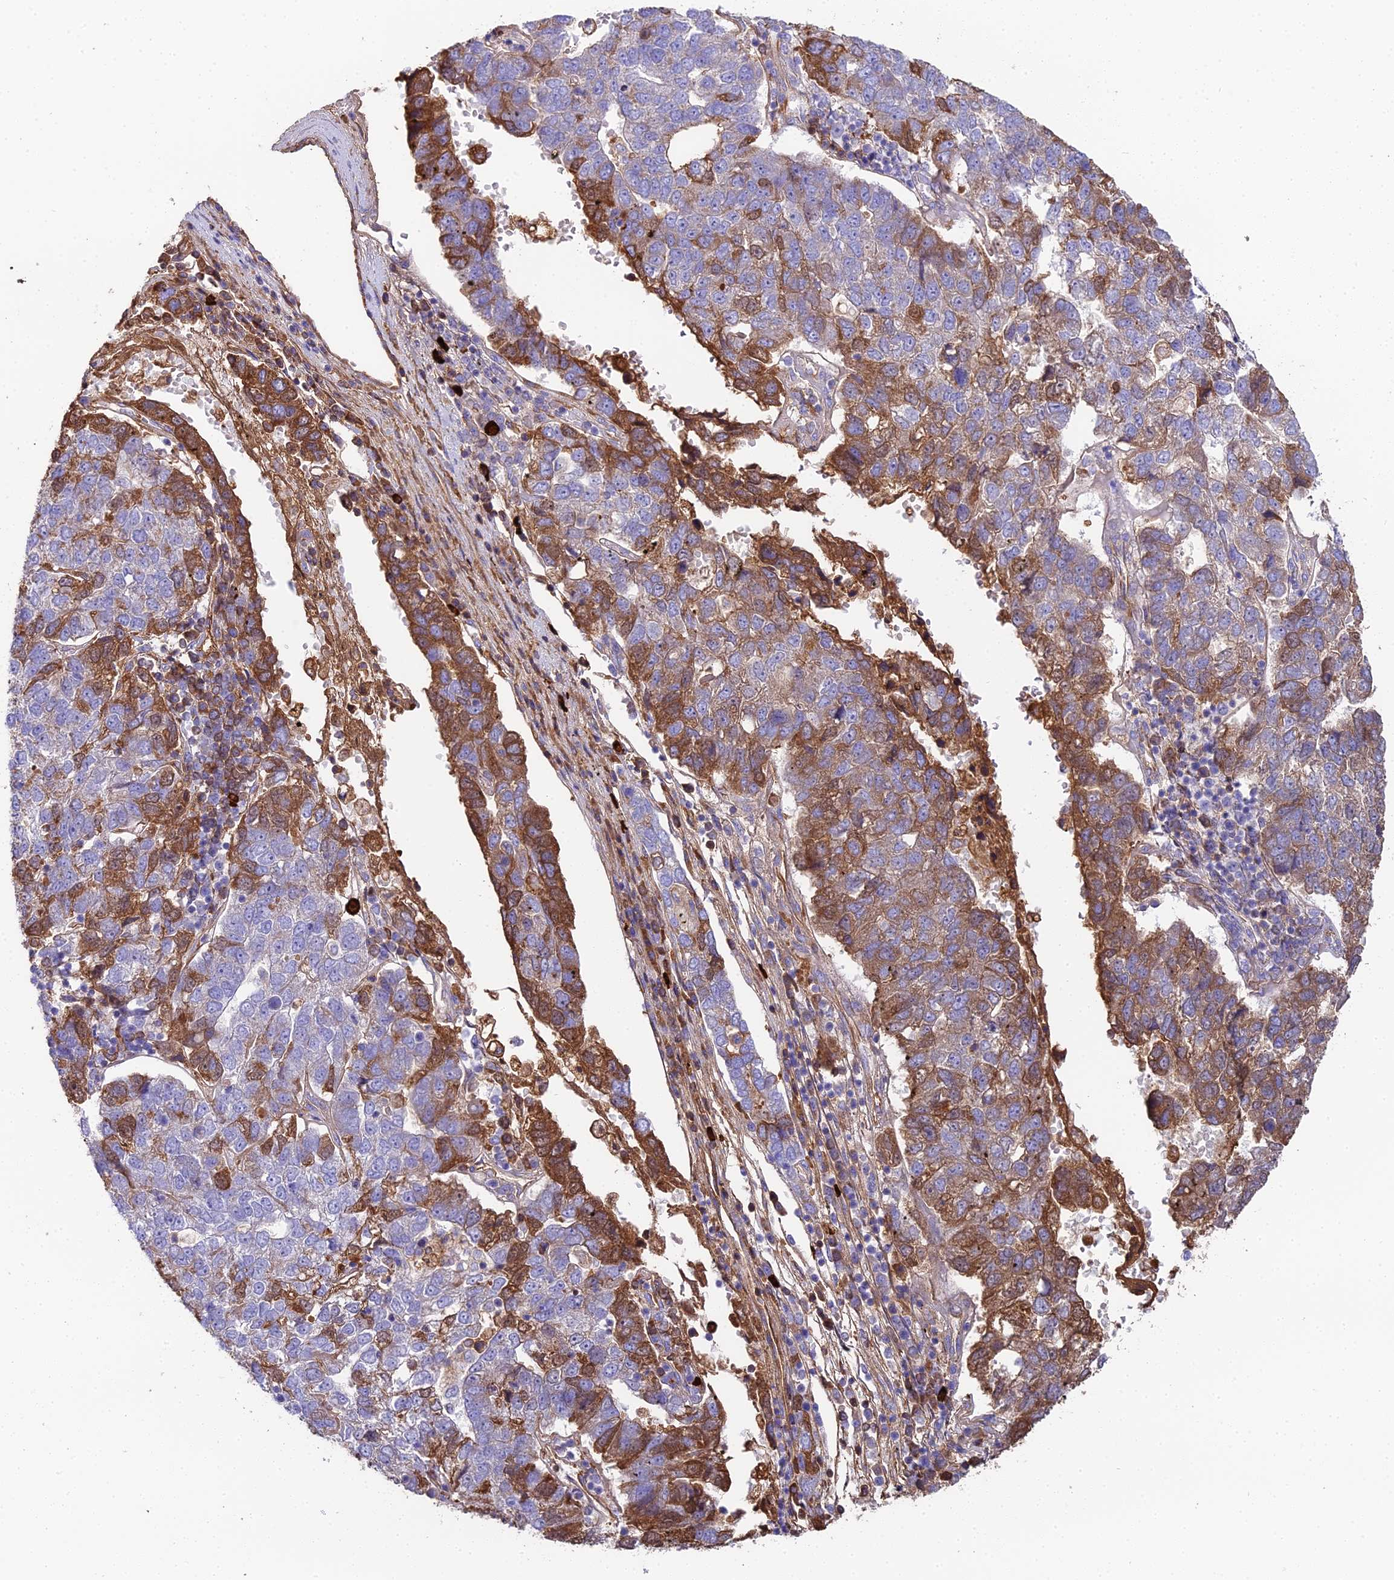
{"staining": {"intensity": "moderate", "quantity": "25%-75%", "location": "cytoplasmic/membranous"}, "tissue": "pancreatic cancer", "cell_type": "Tumor cells", "image_type": "cancer", "snomed": [{"axis": "morphology", "description": "Adenocarcinoma, NOS"}, {"axis": "topography", "description": "Pancreas"}], "caption": "This is a photomicrograph of immunohistochemistry (IHC) staining of adenocarcinoma (pancreatic), which shows moderate staining in the cytoplasmic/membranous of tumor cells.", "gene": "BEX4", "patient": {"sex": "female", "age": 61}}